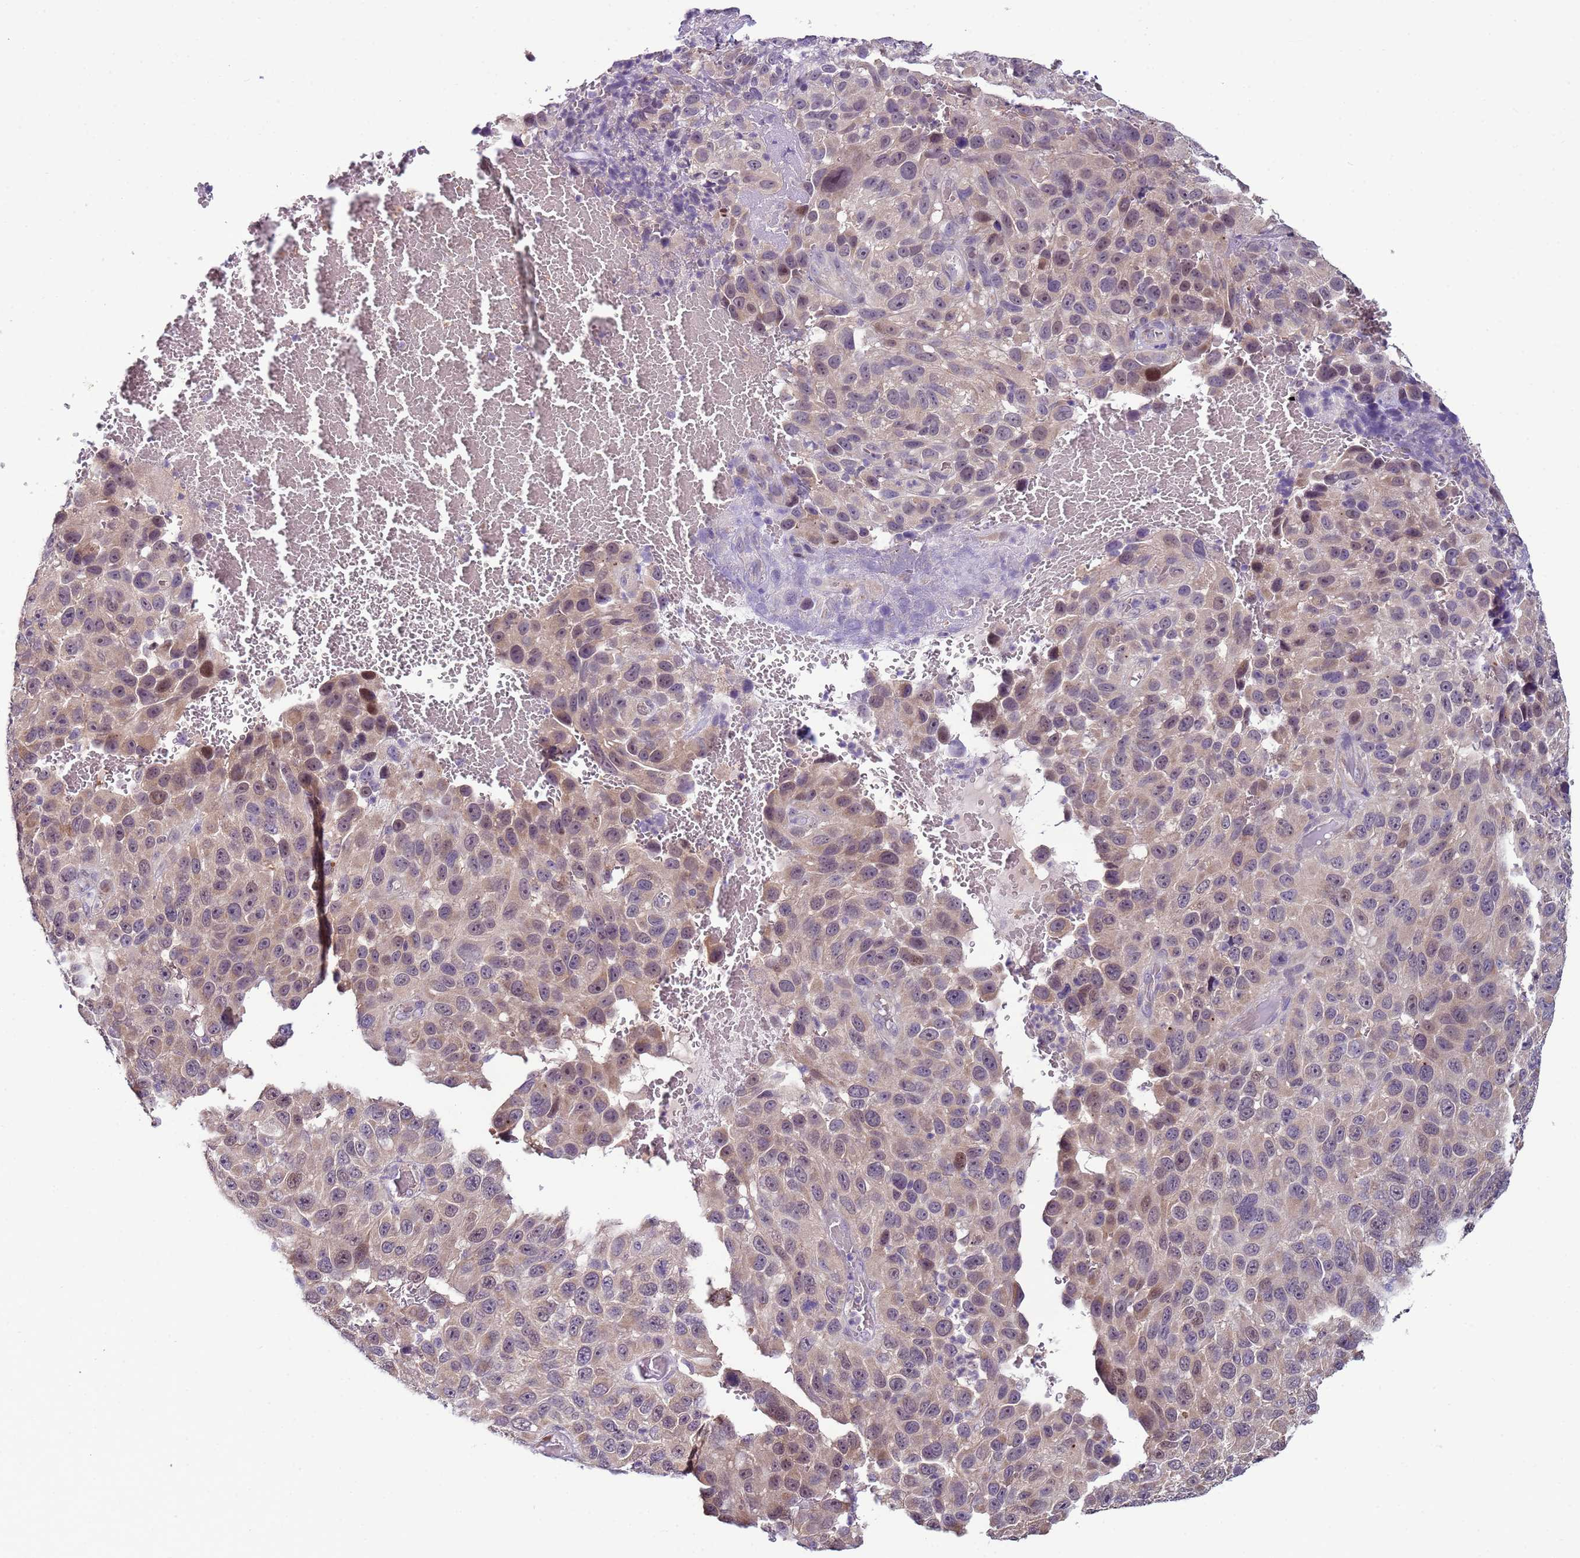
{"staining": {"intensity": "moderate", "quantity": "<25%", "location": "nuclear"}, "tissue": "melanoma", "cell_type": "Tumor cells", "image_type": "cancer", "snomed": [{"axis": "morphology", "description": "Malignant melanoma, NOS"}, {"axis": "topography", "description": "Skin"}], "caption": "Immunohistochemical staining of human melanoma demonstrates low levels of moderate nuclear protein positivity in about <25% of tumor cells.", "gene": "CLHC1", "patient": {"sex": "female", "age": 96}}